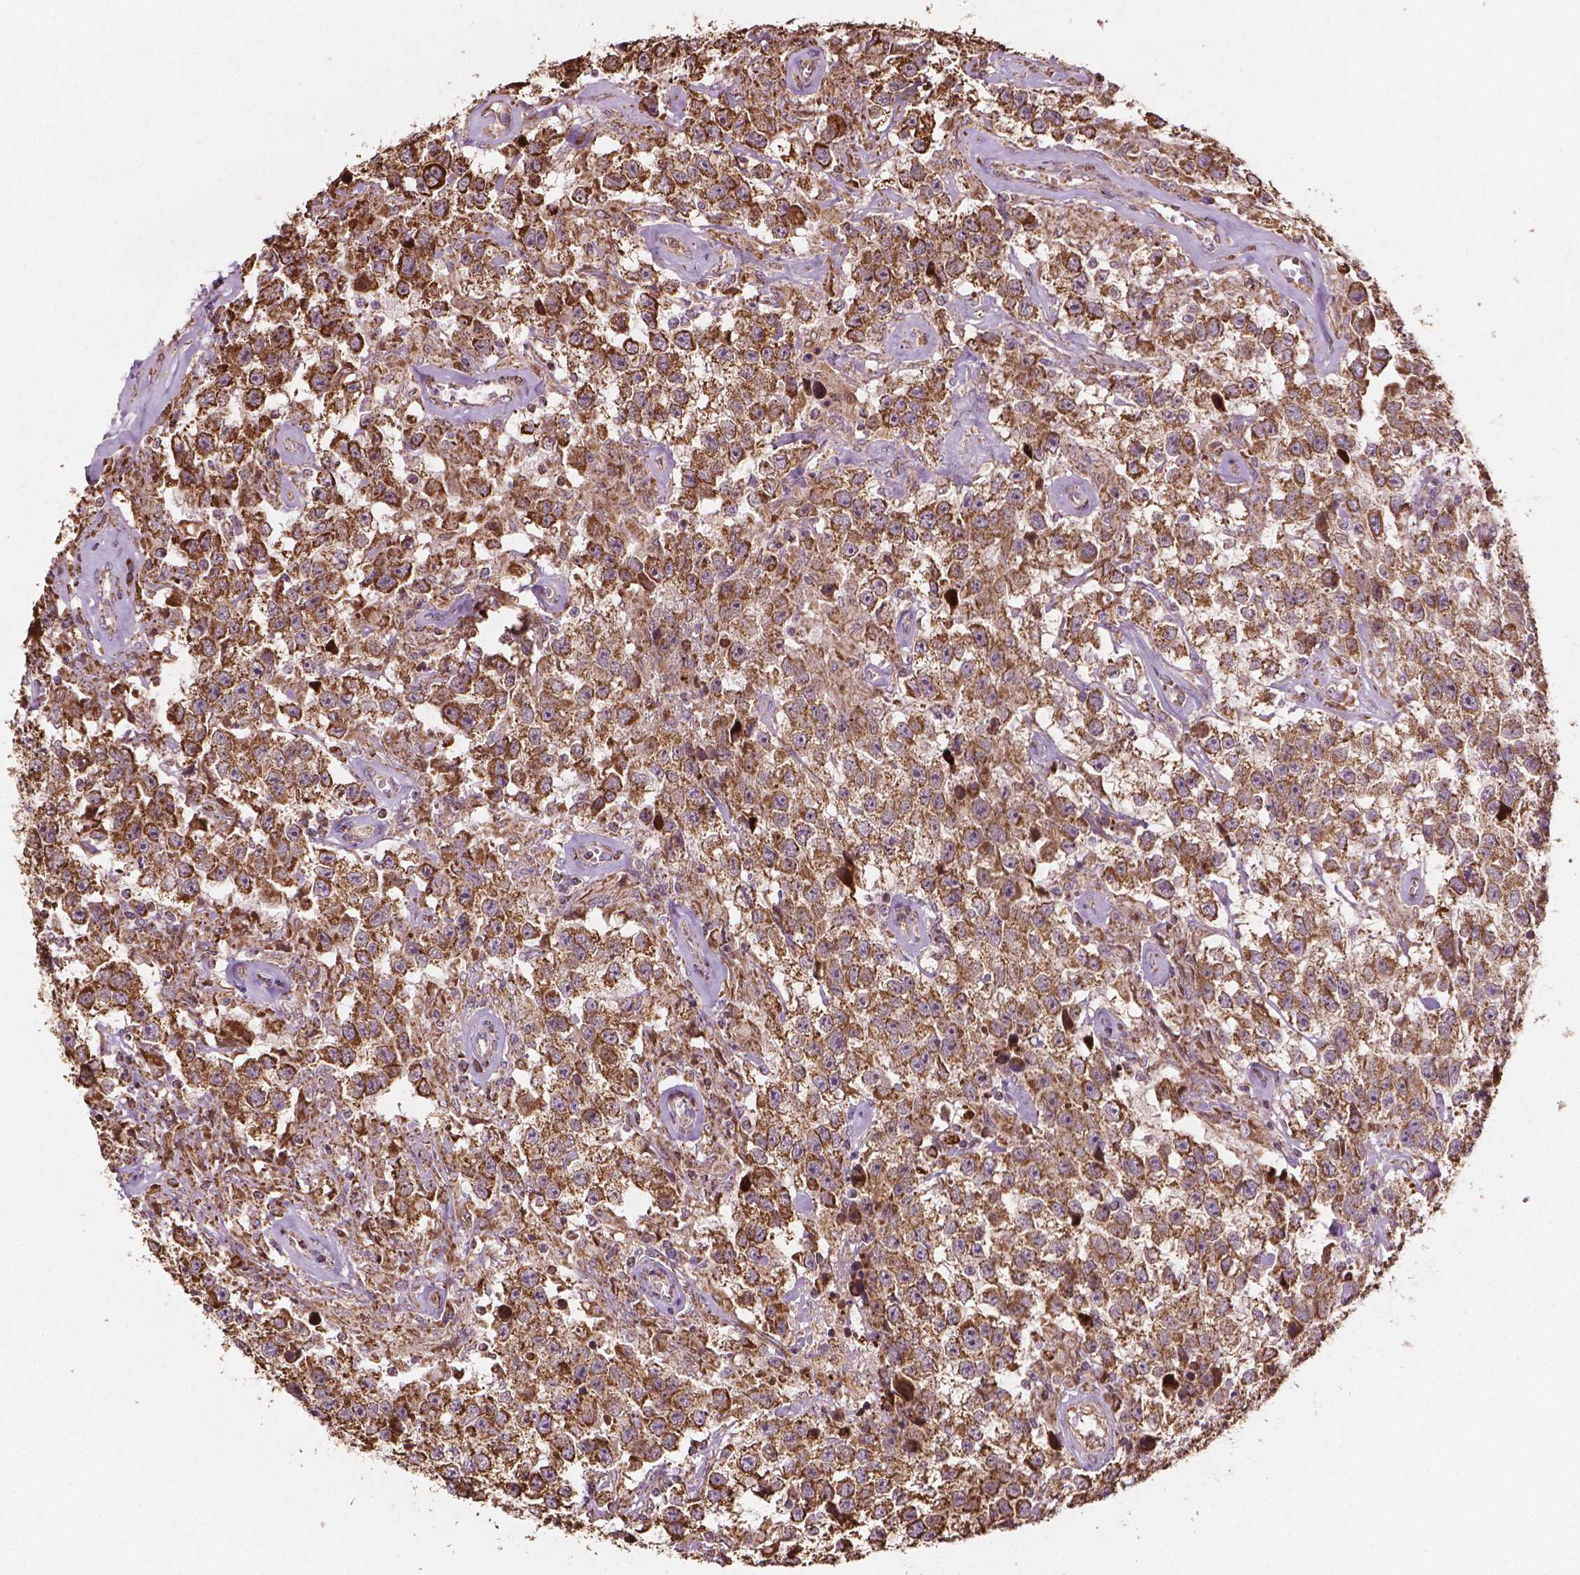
{"staining": {"intensity": "moderate", "quantity": ">75%", "location": "cytoplasmic/membranous"}, "tissue": "testis cancer", "cell_type": "Tumor cells", "image_type": "cancer", "snomed": [{"axis": "morphology", "description": "Seminoma, NOS"}, {"axis": "topography", "description": "Testis"}], "caption": "Seminoma (testis) was stained to show a protein in brown. There is medium levels of moderate cytoplasmic/membranous positivity in about >75% of tumor cells.", "gene": "HS3ST3A1", "patient": {"sex": "male", "age": 43}}